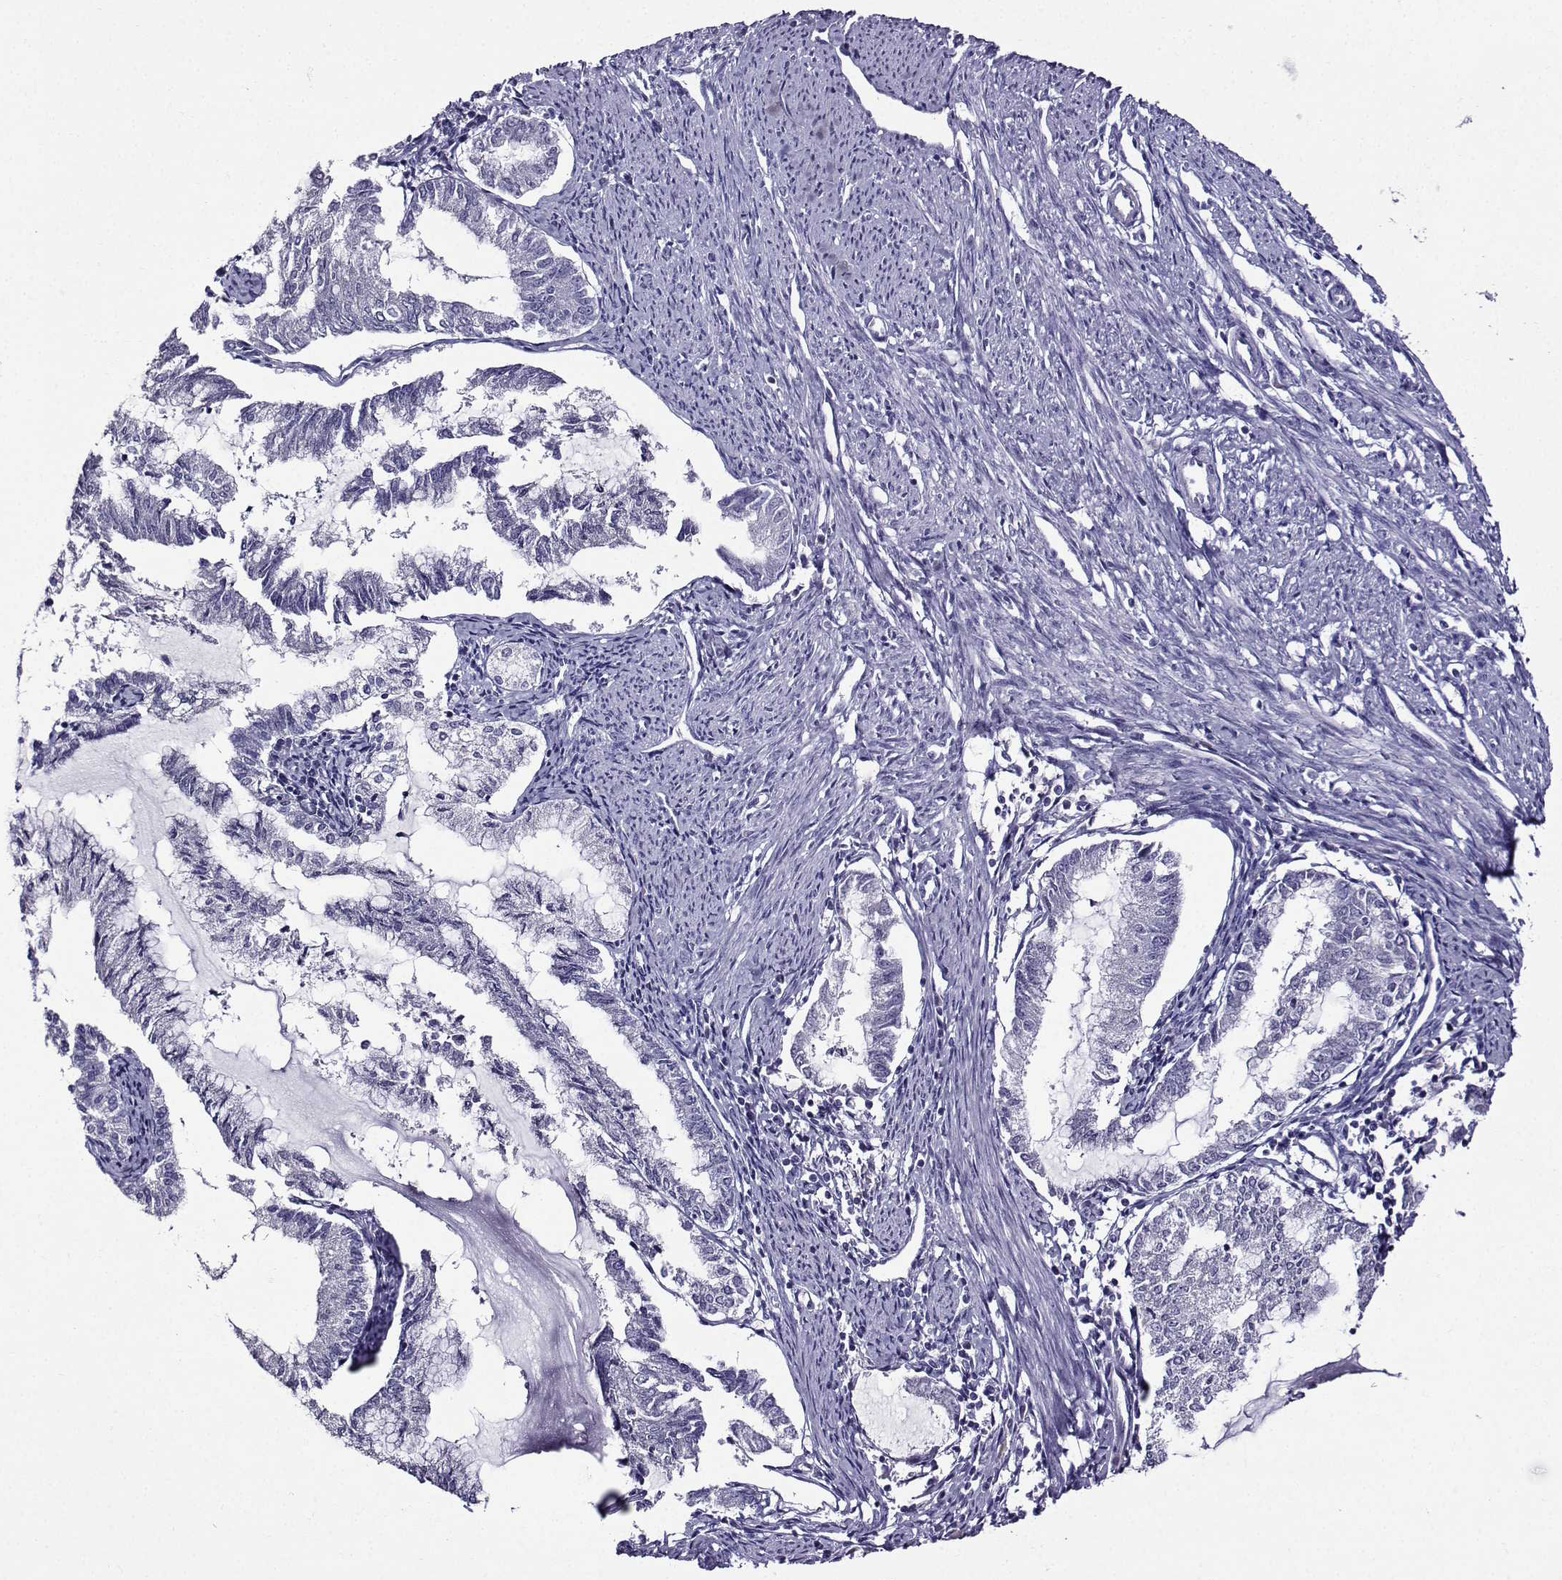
{"staining": {"intensity": "negative", "quantity": "none", "location": "none"}, "tissue": "endometrial cancer", "cell_type": "Tumor cells", "image_type": "cancer", "snomed": [{"axis": "morphology", "description": "Adenocarcinoma, NOS"}, {"axis": "topography", "description": "Endometrium"}], "caption": "This is a histopathology image of immunohistochemistry (IHC) staining of endometrial adenocarcinoma, which shows no staining in tumor cells.", "gene": "TMEM266", "patient": {"sex": "female", "age": 79}}